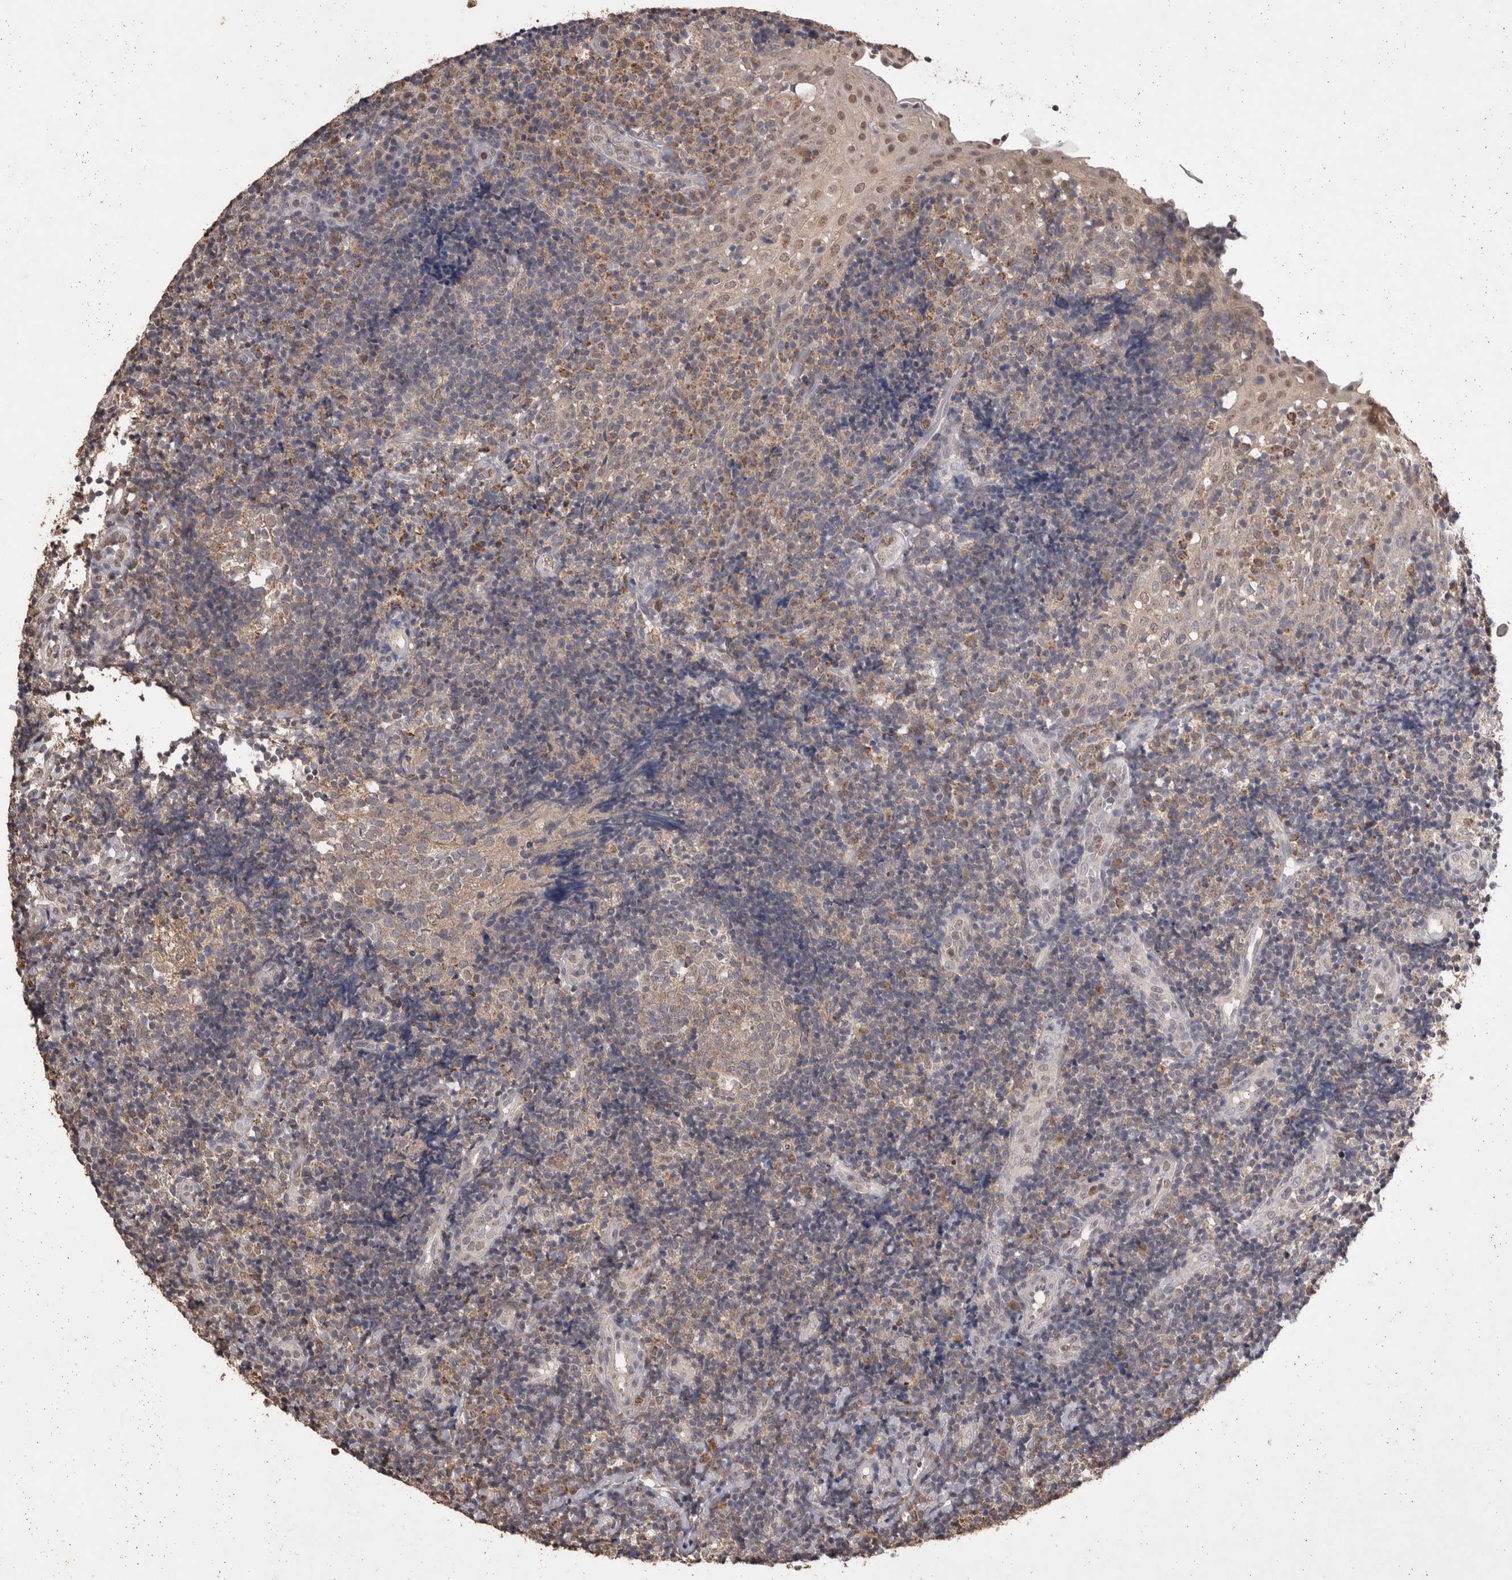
{"staining": {"intensity": "weak", "quantity": "25%-75%", "location": "cytoplasmic/membranous"}, "tissue": "tonsil", "cell_type": "Germinal center cells", "image_type": "normal", "snomed": [{"axis": "morphology", "description": "Normal tissue, NOS"}, {"axis": "topography", "description": "Tonsil"}], "caption": "Brown immunohistochemical staining in unremarkable human tonsil shows weak cytoplasmic/membranous positivity in about 25%-75% of germinal center cells. The protein of interest is shown in brown color, while the nuclei are stained blue.", "gene": "GRK5", "patient": {"sex": "female", "age": 40}}